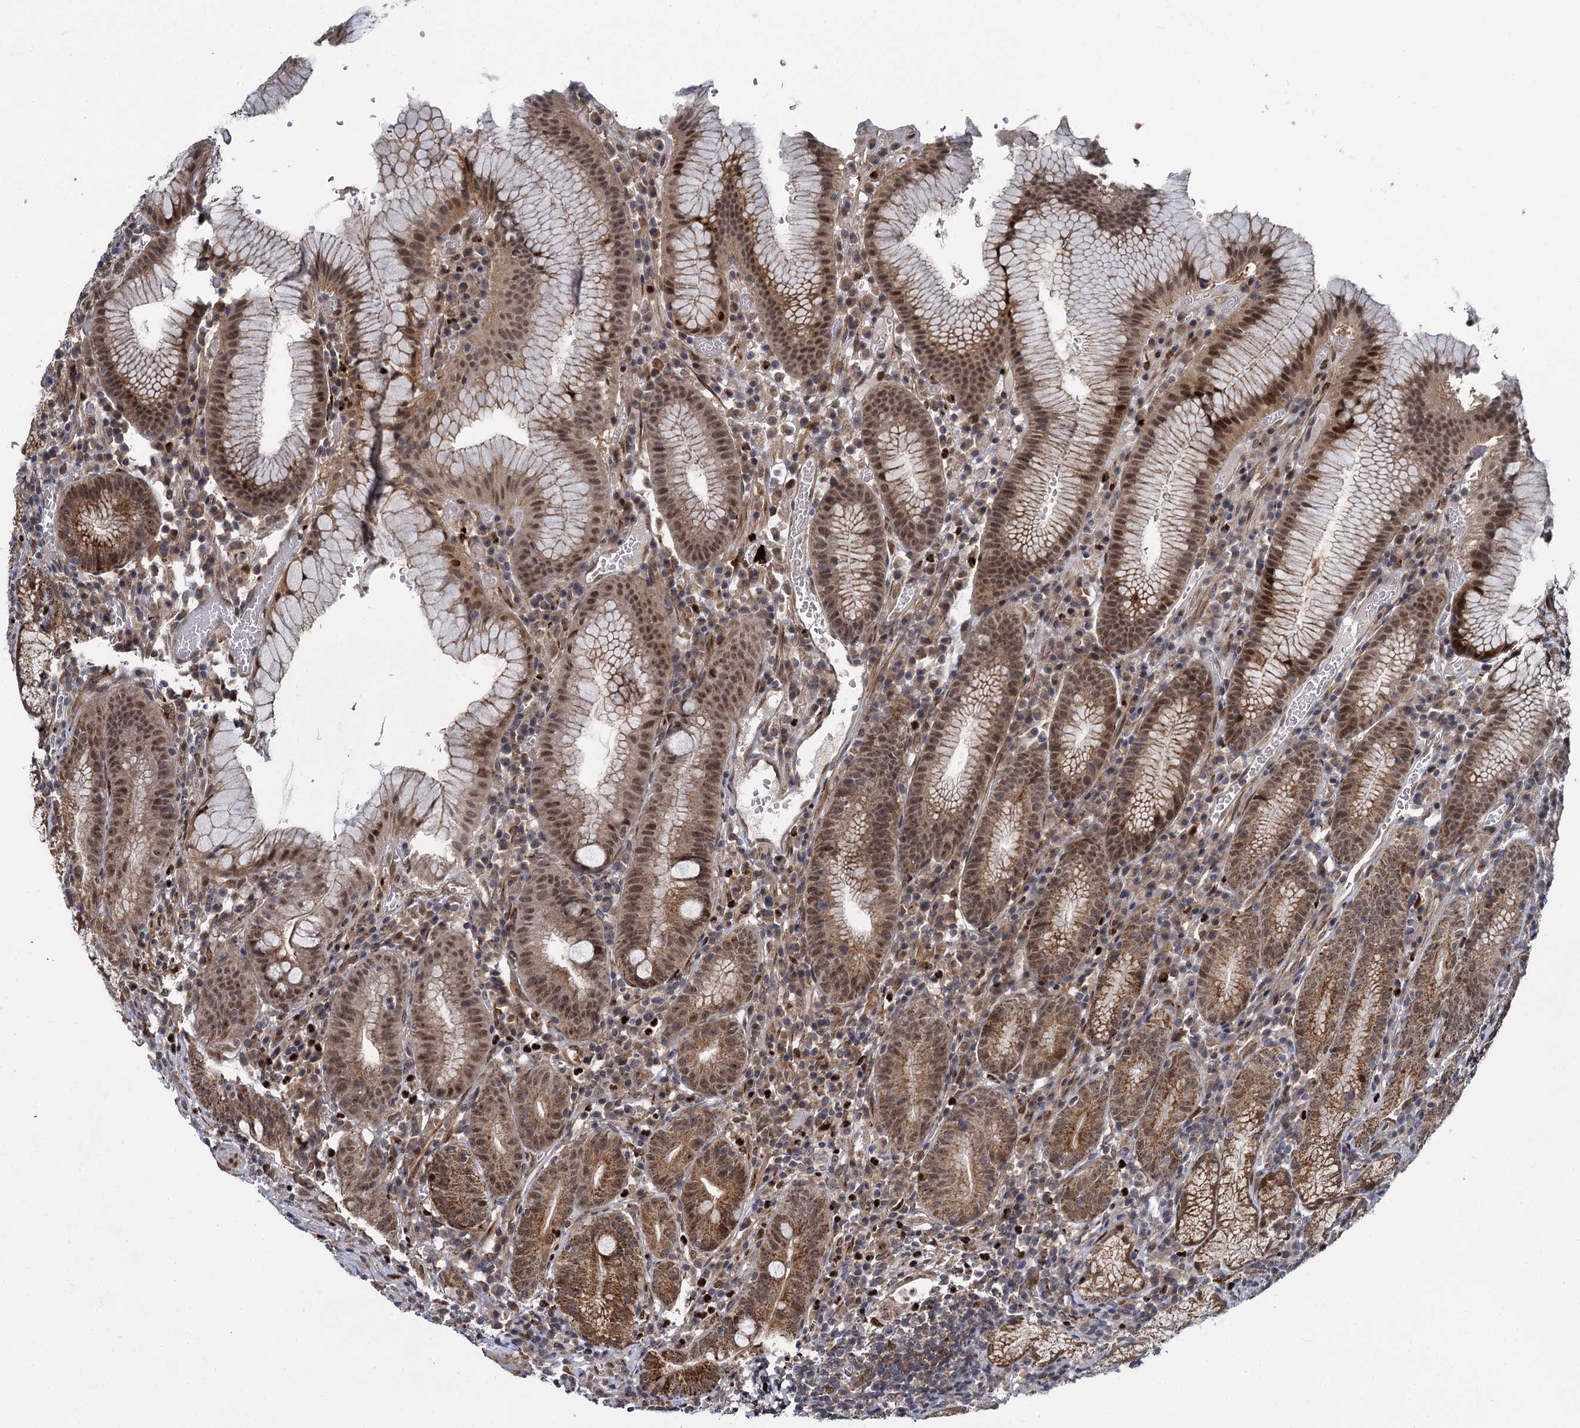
{"staining": {"intensity": "moderate", "quantity": ">75%", "location": "cytoplasmic/membranous,nuclear"}, "tissue": "stomach", "cell_type": "Glandular cells", "image_type": "normal", "snomed": [{"axis": "morphology", "description": "Normal tissue, NOS"}, {"axis": "topography", "description": "Stomach"}], "caption": "Immunohistochemical staining of unremarkable stomach reveals >75% levels of moderate cytoplasmic/membranous,nuclear protein expression in approximately >75% of glandular cells. The staining was performed using DAB (3,3'-diaminobenzidine), with brown indicating positive protein expression. Nuclei are stained blue with hematoxylin.", "gene": "GAL3ST4", "patient": {"sex": "male", "age": 55}}